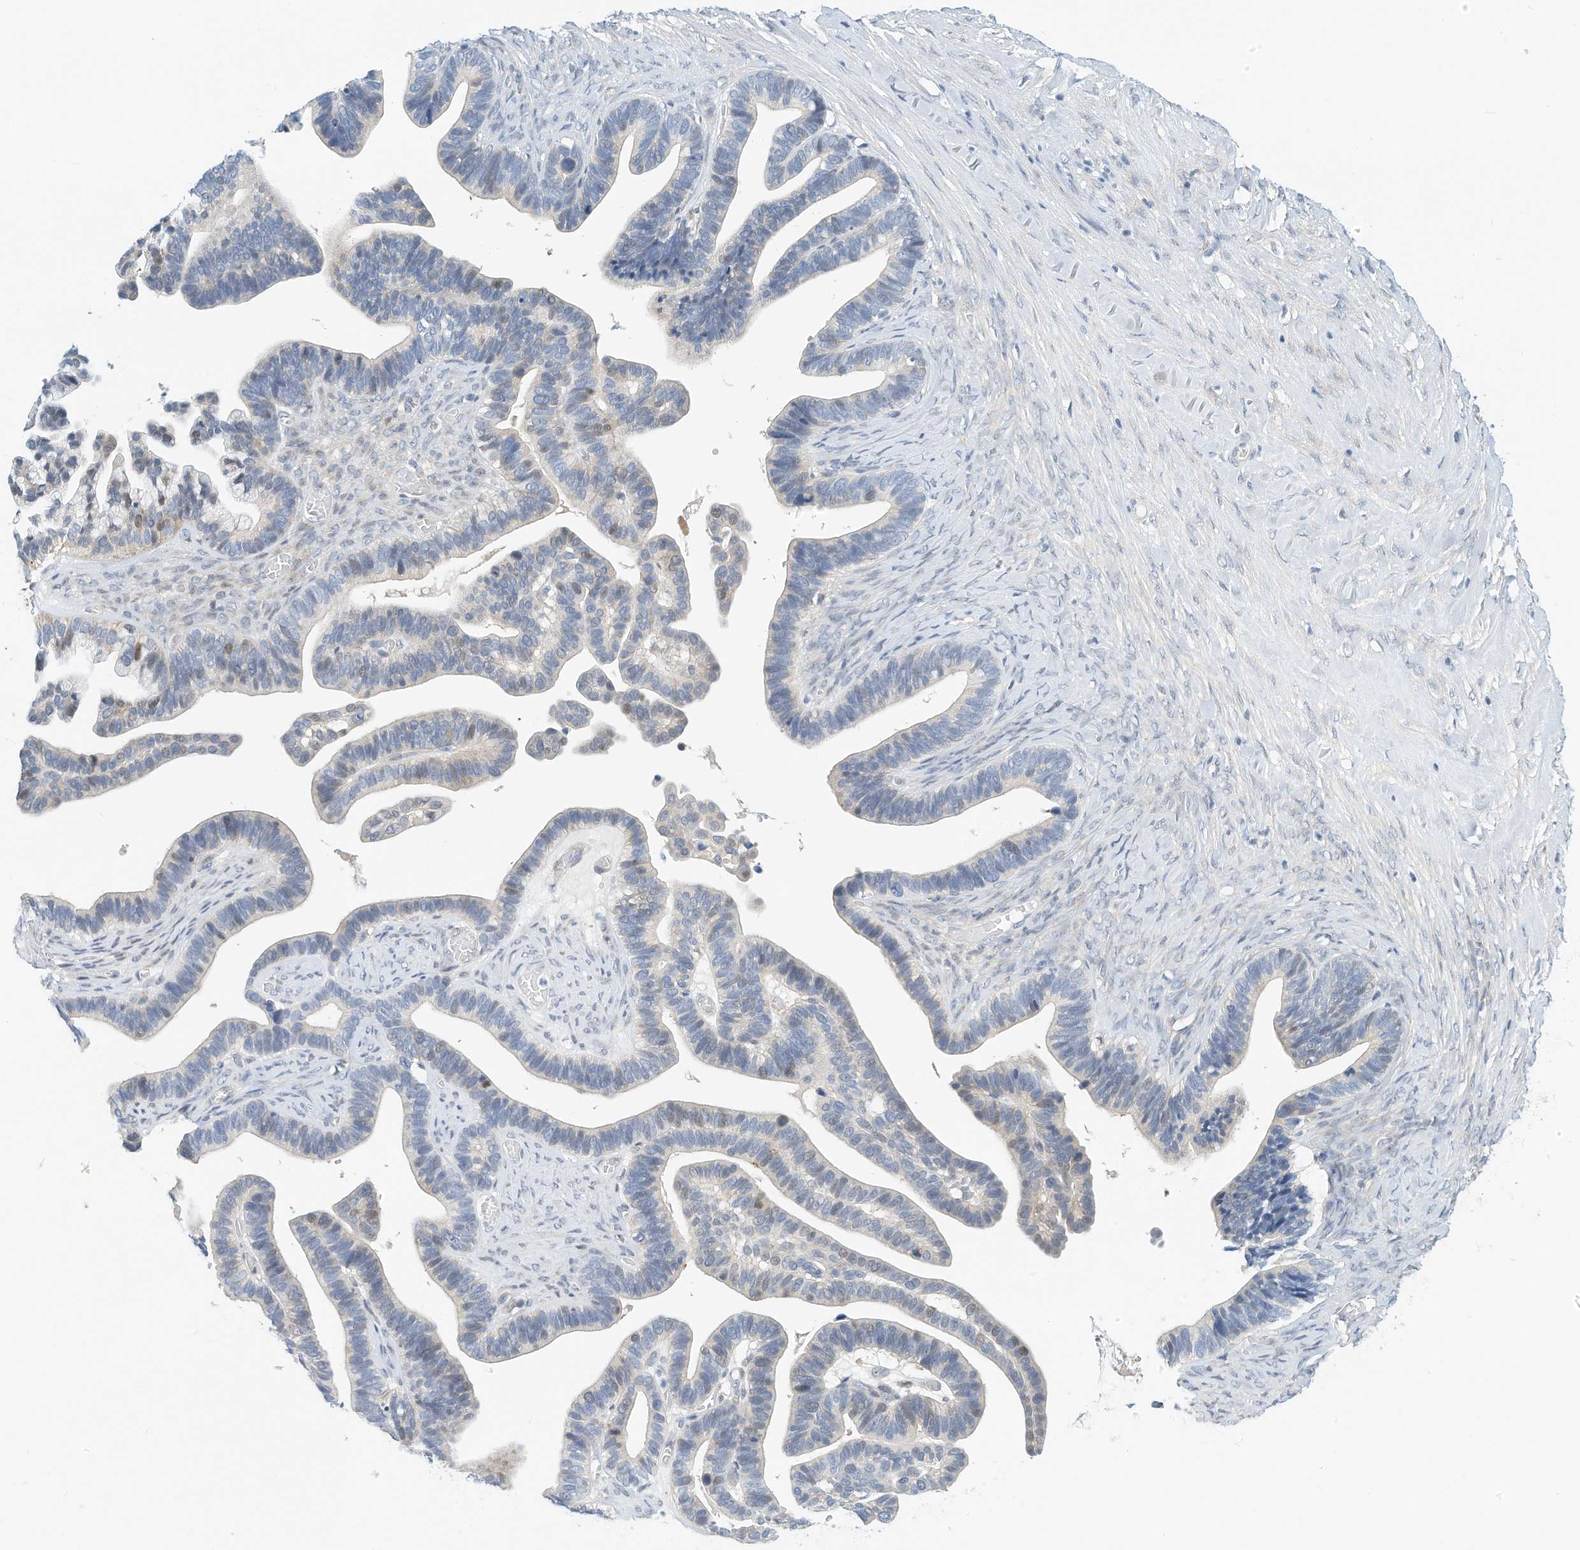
{"staining": {"intensity": "weak", "quantity": "<25%", "location": "nuclear"}, "tissue": "ovarian cancer", "cell_type": "Tumor cells", "image_type": "cancer", "snomed": [{"axis": "morphology", "description": "Cystadenocarcinoma, serous, NOS"}, {"axis": "topography", "description": "Ovary"}], "caption": "A photomicrograph of human ovarian serous cystadenocarcinoma is negative for staining in tumor cells. (Stains: DAB IHC with hematoxylin counter stain, Microscopy: brightfield microscopy at high magnification).", "gene": "ARHGAP28", "patient": {"sex": "female", "age": 56}}